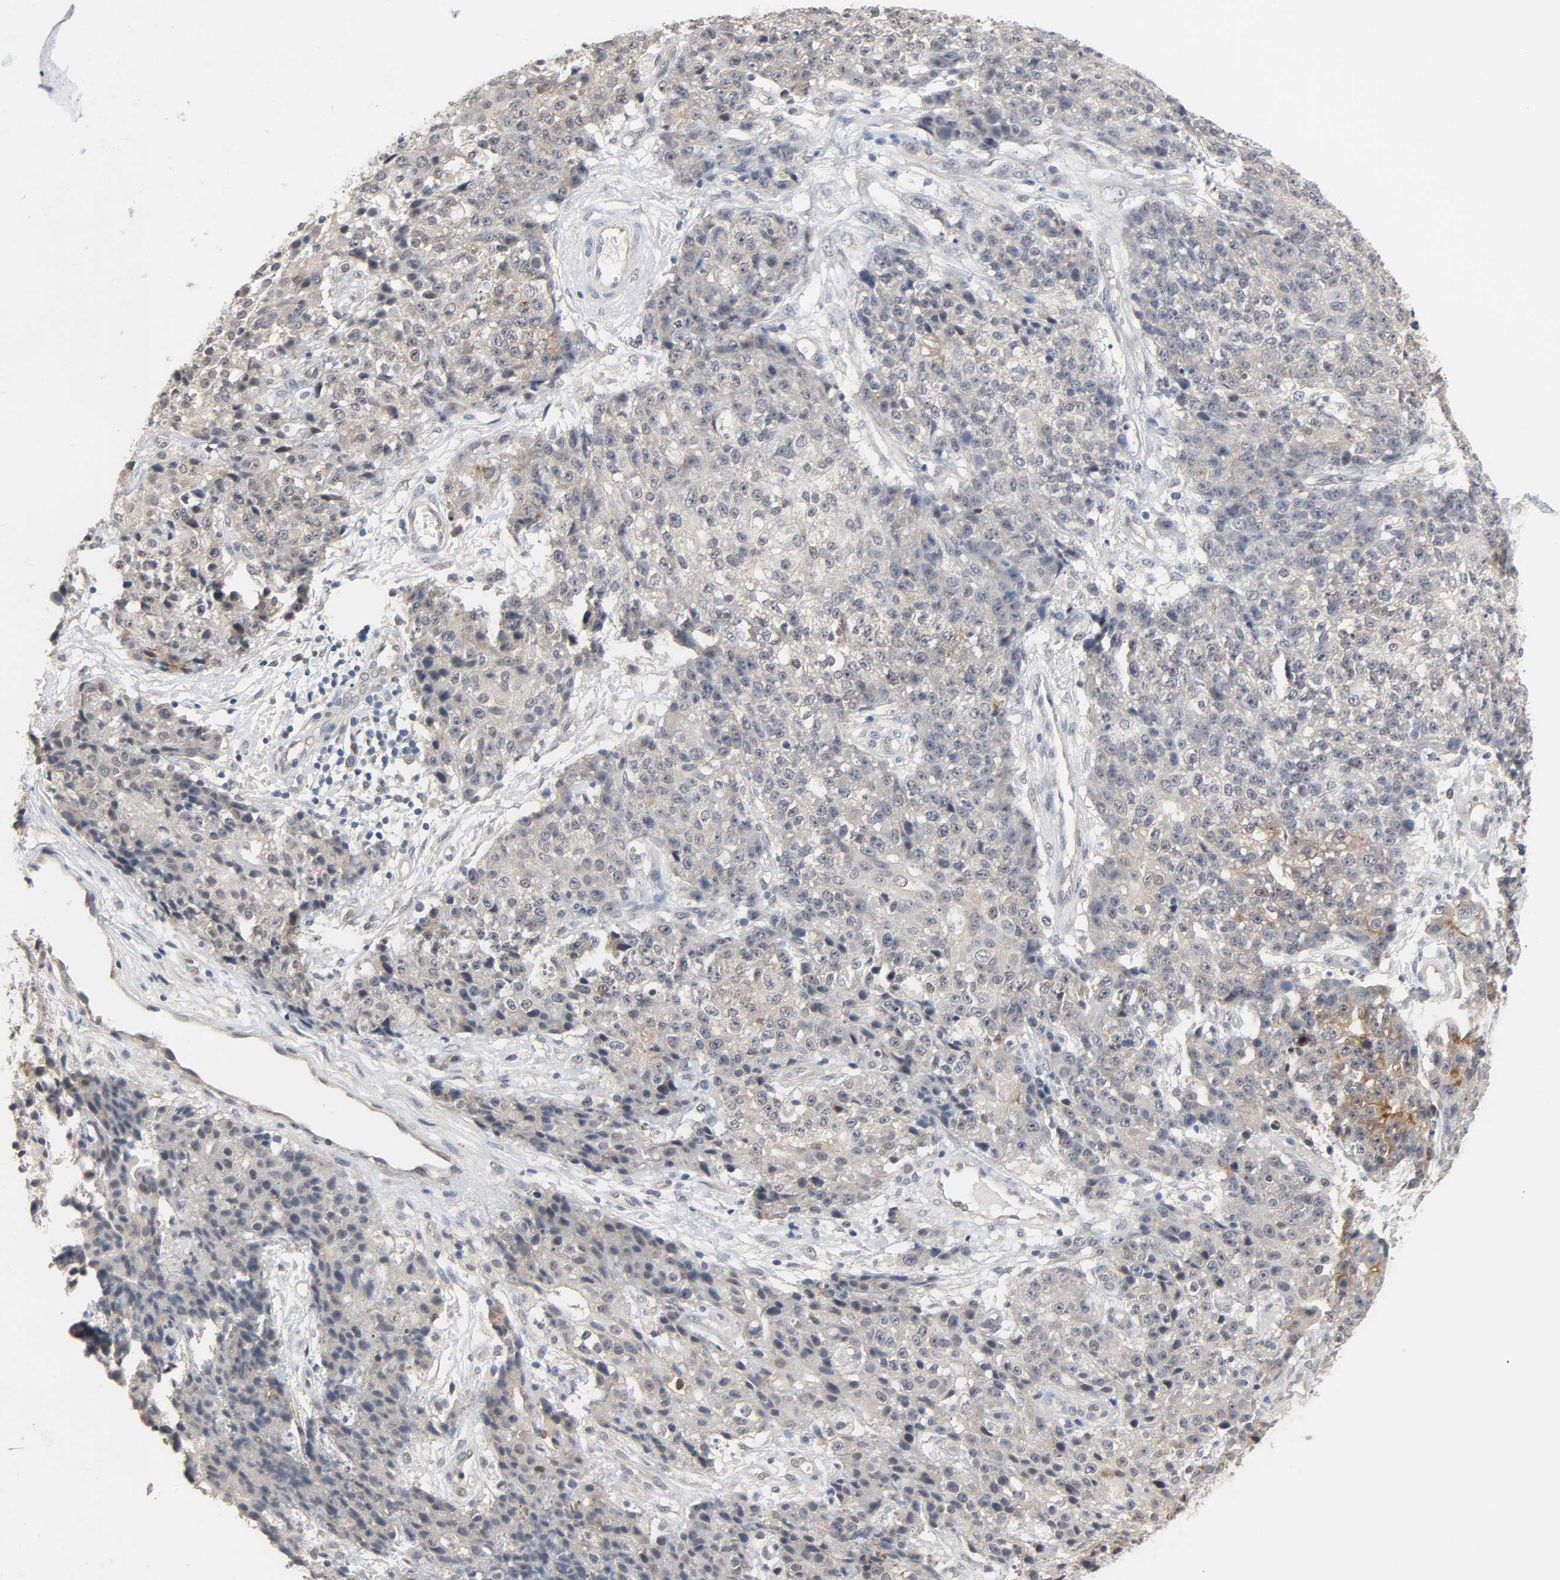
{"staining": {"intensity": "weak", "quantity": "25%-75%", "location": "cytoplasmic/membranous"}, "tissue": "ovarian cancer", "cell_type": "Tumor cells", "image_type": "cancer", "snomed": [{"axis": "morphology", "description": "Carcinoma, endometroid"}, {"axis": "topography", "description": "Ovary"}], "caption": "Immunohistochemistry (IHC) histopathology image of endometroid carcinoma (ovarian) stained for a protein (brown), which exhibits low levels of weak cytoplasmic/membranous expression in approximately 25%-75% of tumor cells.", "gene": "ACSS2", "patient": {"sex": "female", "age": 42}}